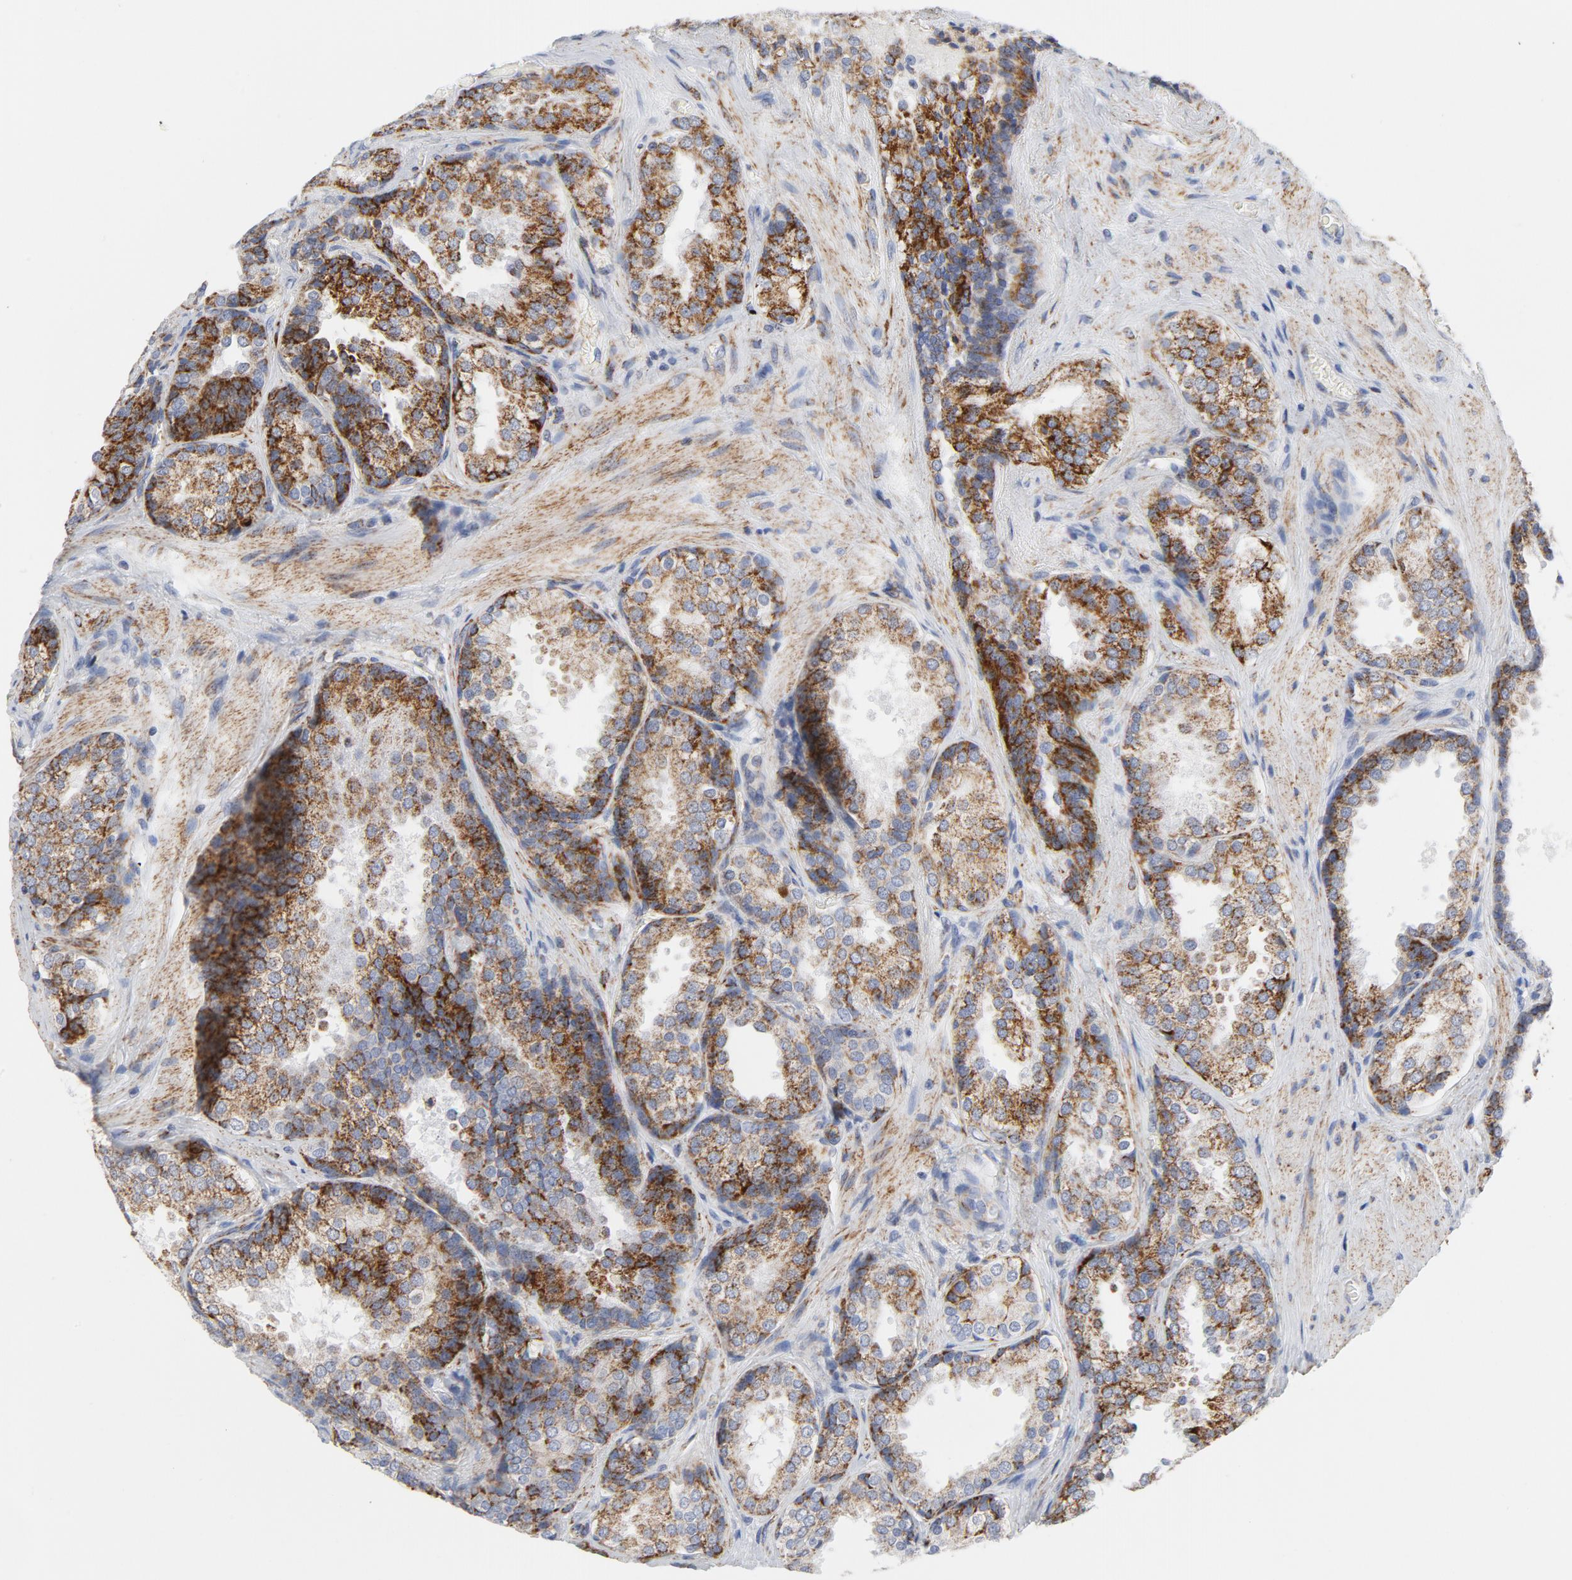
{"staining": {"intensity": "strong", "quantity": ">75%", "location": "cytoplasmic/membranous"}, "tissue": "prostate cancer", "cell_type": "Tumor cells", "image_type": "cancer", "snomed": [{"axis": "morphology", "description": "Adenocarcinoma, High grade"}, {"axis": "topography", "description": "Prostate"}], "caption": "Brown immunohistochemical staining in prostate cancer (high-grade adenocarcinoma) displays strong cytoplasmic/membranous staining in approximately >75% of tumor cells. Nuclei are stained in blue.", "gene": "CYCS", "patient": {"sex": "male", "age": 70}}